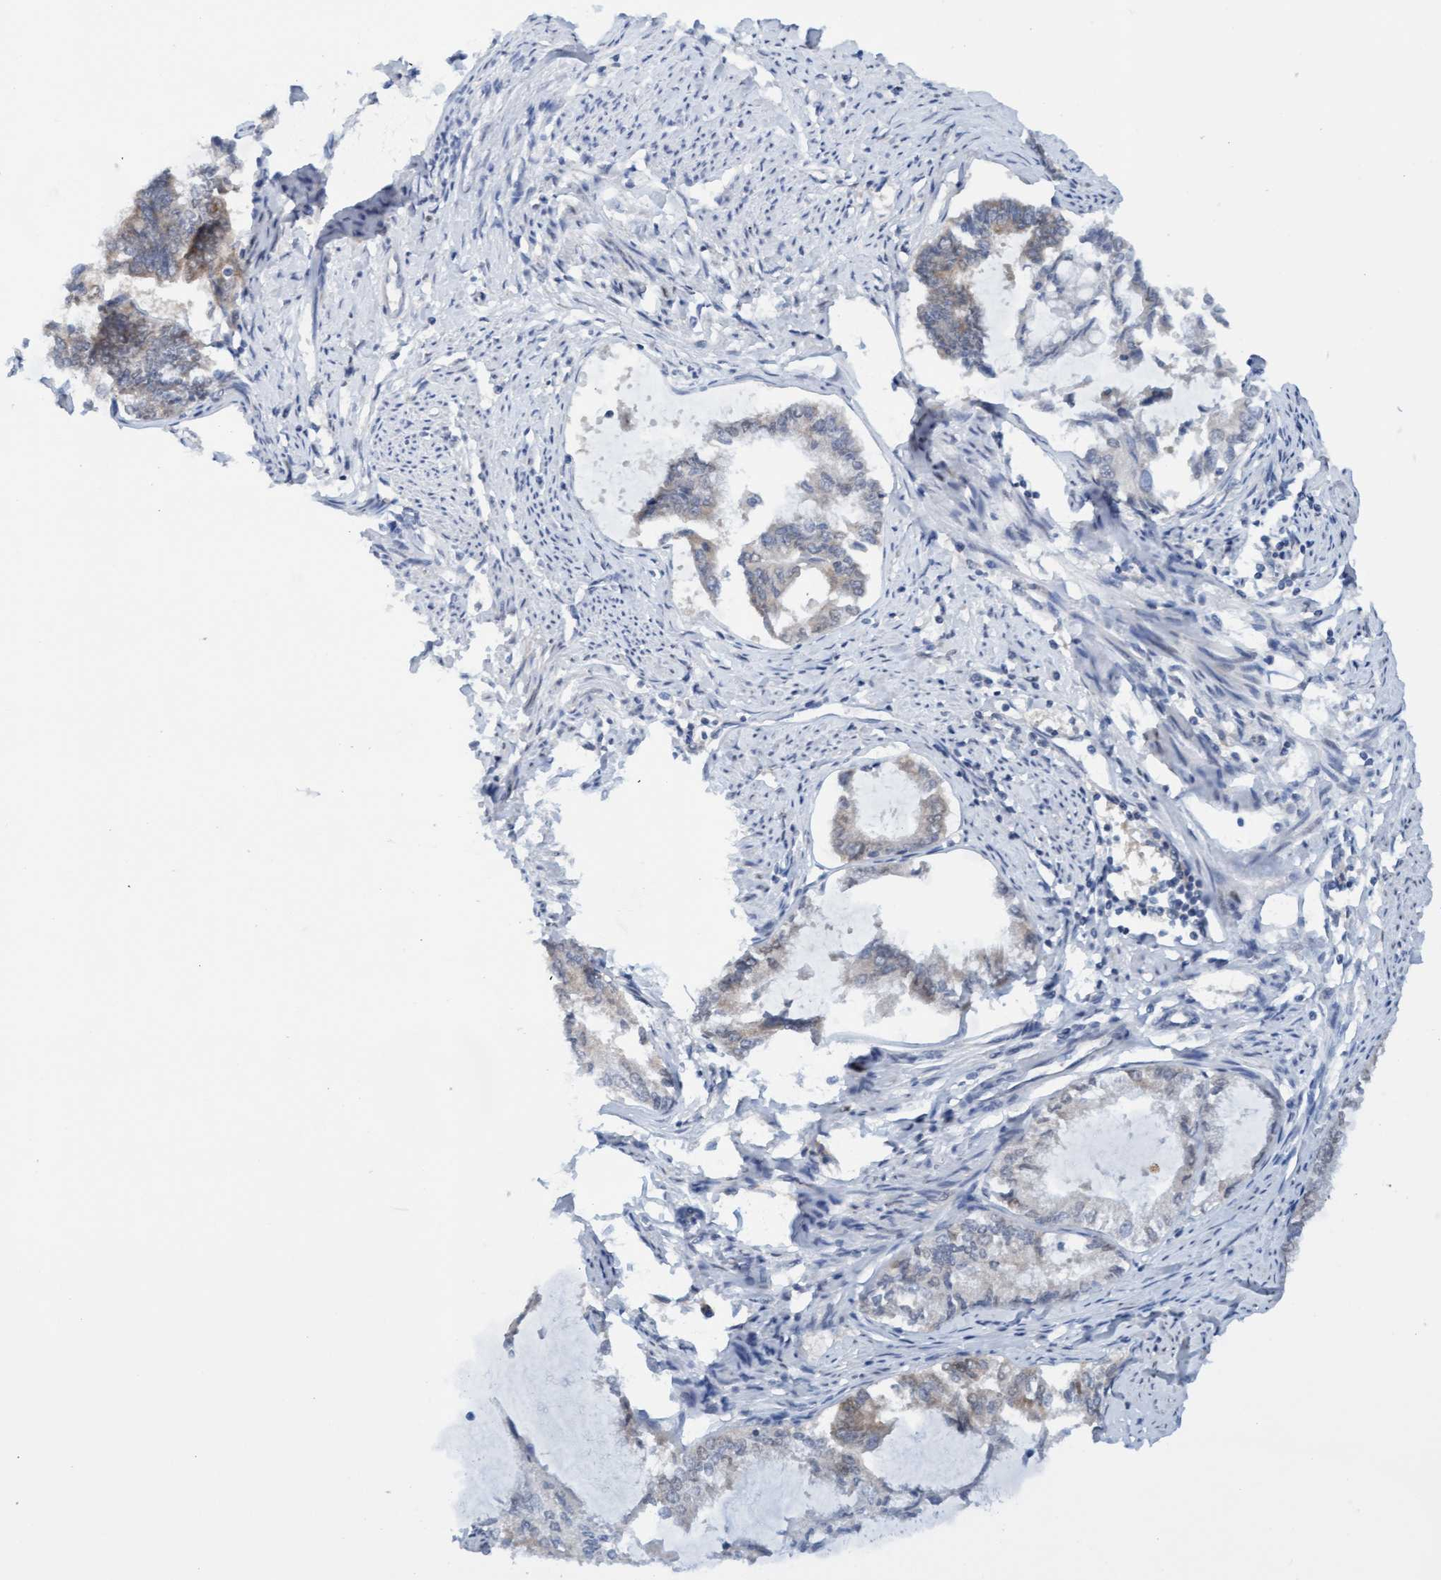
{"staining": {"intensity": "weak", "quantity": "<25%", "location": "cytoplasmic/membranous"}, "tissue": "endometrial cancer", "cell_type": "Tumor cells", "image_type": "cancer", "snomed": [{"axis": "morphology", "description": "Adenocarcinoma, NOS"}, {"axis": "topography", "description": "Endometrium"}], "caption": "Immunohistochemistry image of human endometrial cancer (adenocarcinoma) stained for a protein (brown), which exhibits no positivity in tumor cells.", "gene": "AMZ2", "patient": {"sex": "female", "age": 86}}